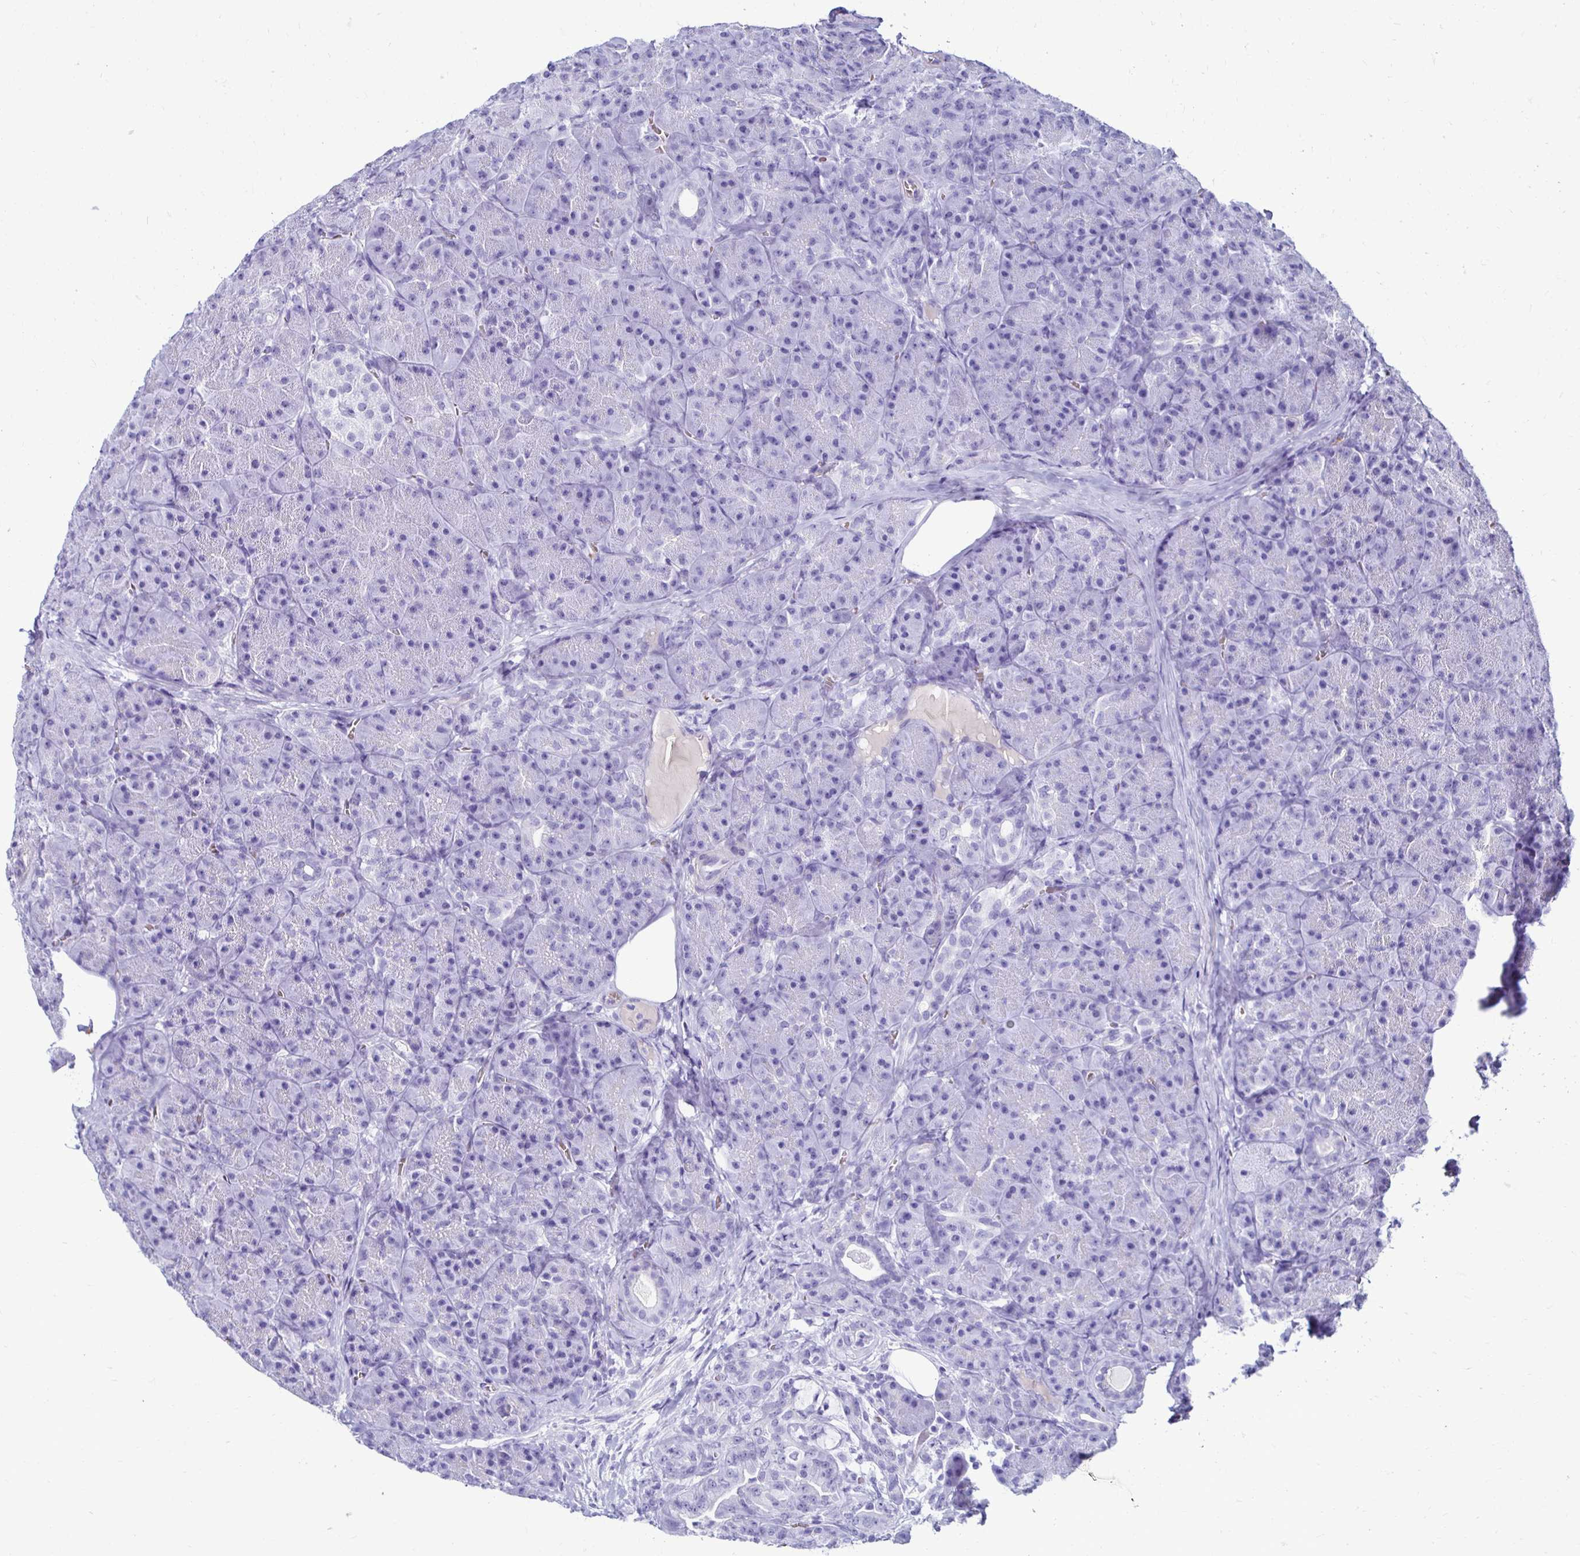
{"staining": {"intensity": "negative", "quantity": "none", "location": "none"}, "tissue": "pancreas", "cell_type": "Exocrine glandular cells", "image_type": "normal", "snomed": [{"axis": "morphology", "description": "Normal tissue, NOS"}, {"axis": "topography", "description": "Pancreas"}], "caption": "IHC micrograph of benign pancreas: human pancreas stained with DAB (3,3'-diaminobenzidine) reveals no significant protein positivity in exocrine glandular cells.", "gene": "RHBDL3", "patient": {"sex": "male", "age": 57}}